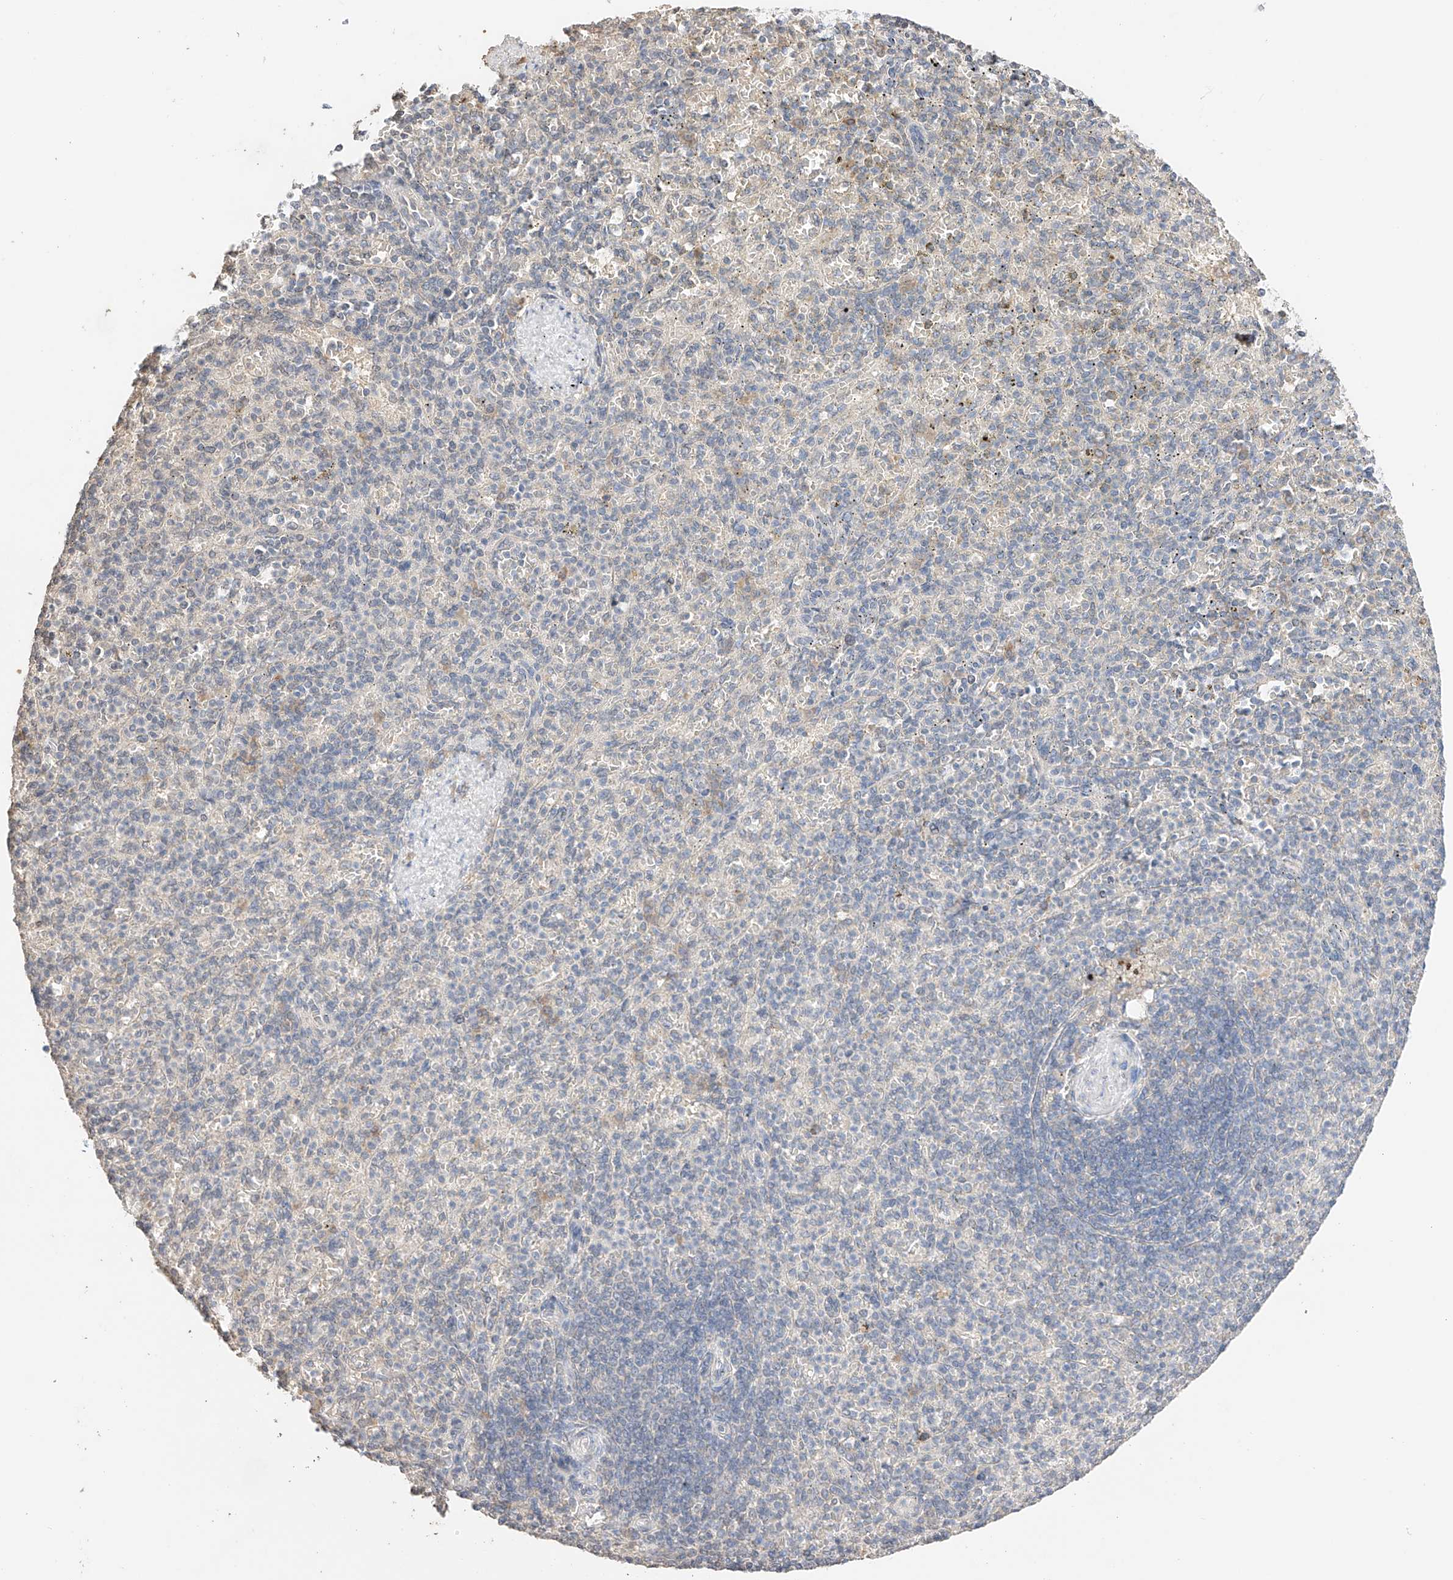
{"staining": {"intensity": "weak", "quantity": "<25%", "location": "cytoplasmic/membranous"}, "tissue": "spleen", "cell_type": "Cells in red pulp", "image_type": "normal", "snomed": [{"axis": "morphology", "description": "Normal tissue, NOS"}, {"axis": "topography", "description": "Spleen"}], "caption": "Immunohistochemistry (IHC) of normal spleen exhibits no positivity in cells in red pulp.", "gene": "IL22RA2", "patient": {"sex": "female", "age": 74}}